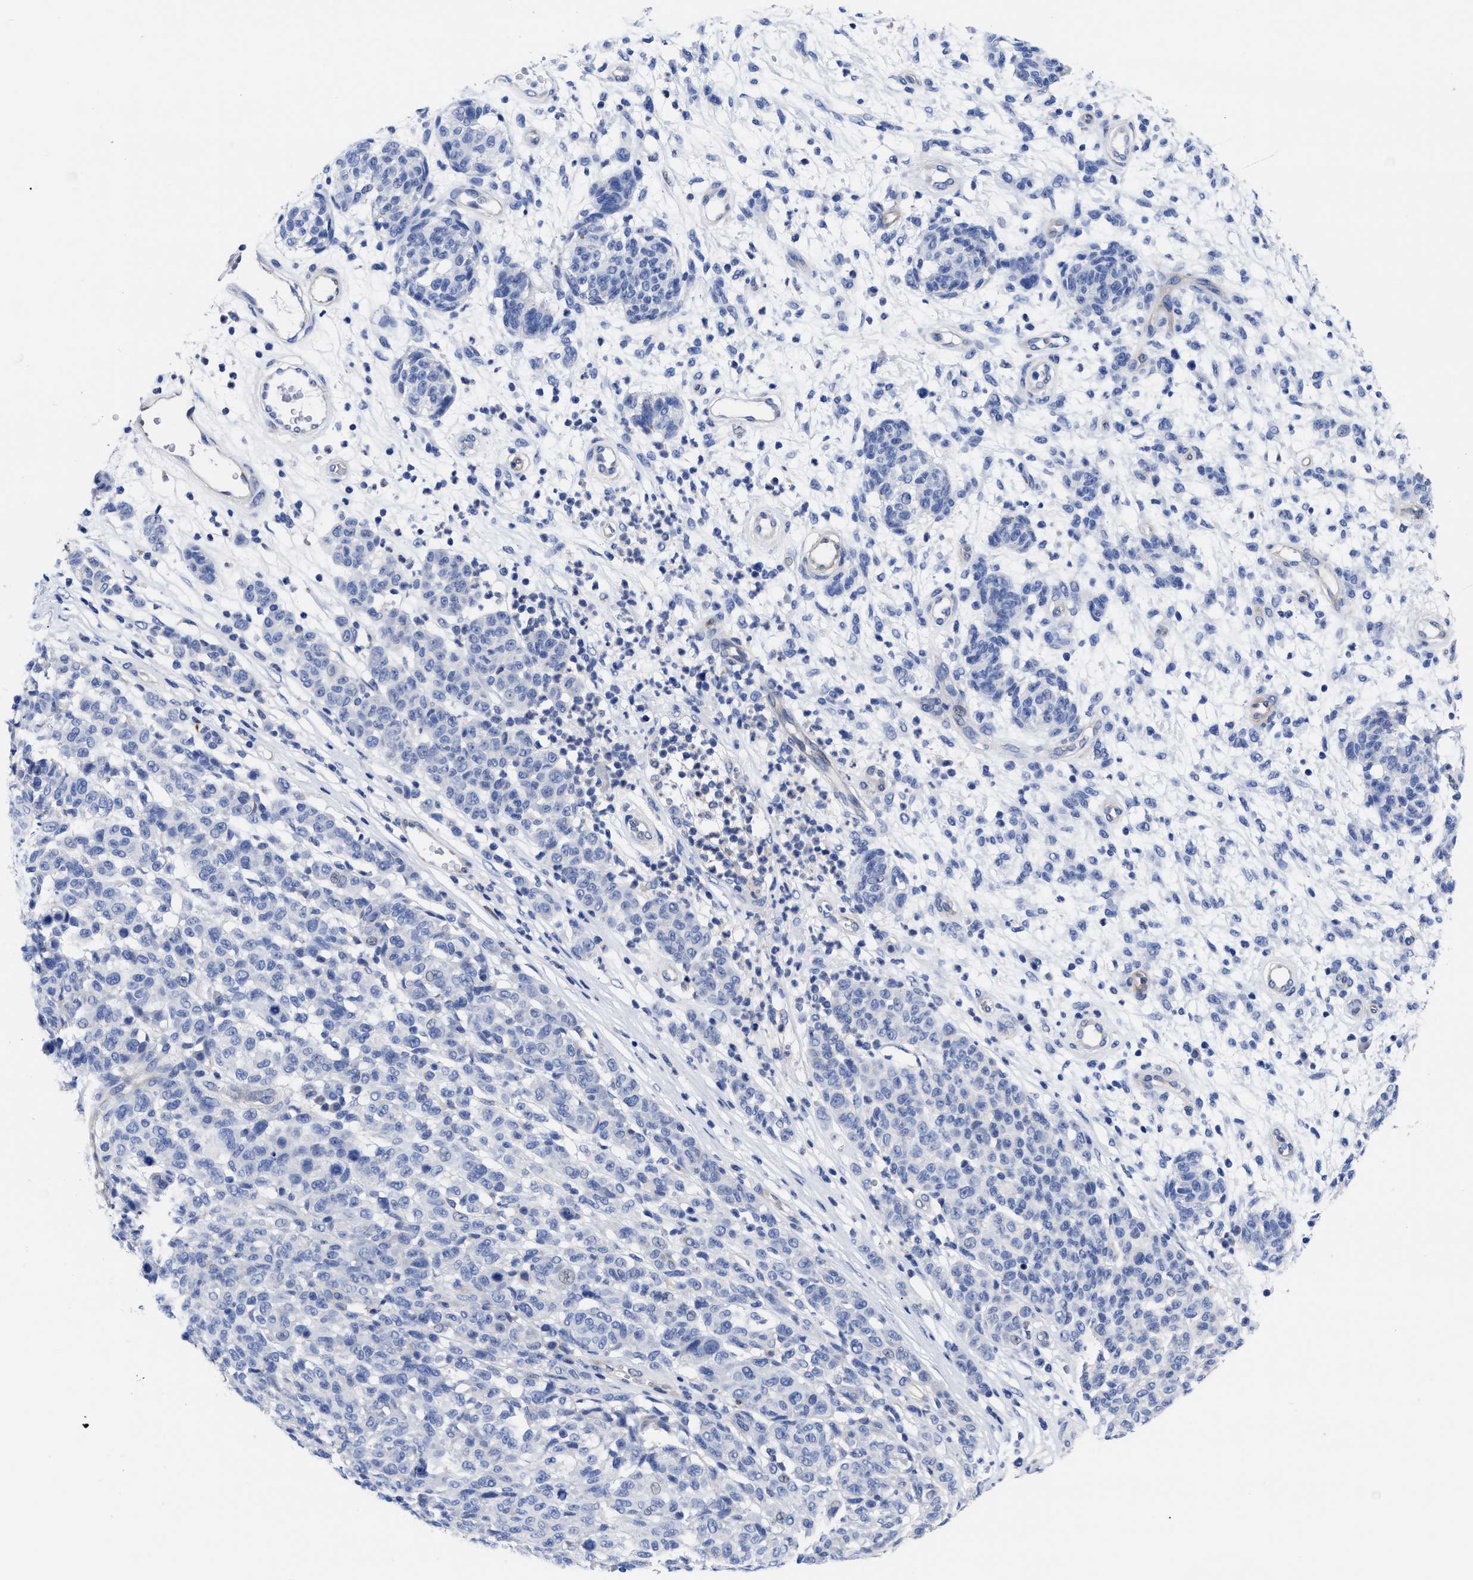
{"staining": {"intensity": "negative", "quantity": "none", "location": "none"}, "tissue": "melanoma", "cell_type": "Tumor cells", "image_type": "cancer", "snomed": [{"axis": "morphology", "description": "Malignant melanoma, NOS"}, {"axis": "topography", "description": "Skin"}], "caption": "Immunohistochemistry (IHC) histopathology image of neoplastic tissue: human melanoma stained with DAB (3,3'-diaminobenzidine) shows no significant protein positivity in tumor cells. (DAB IHC visualized using brightfield microscopy, high magnification).", "gene": "IRAG2", "patient": {"sex": "male", "age": 59}}